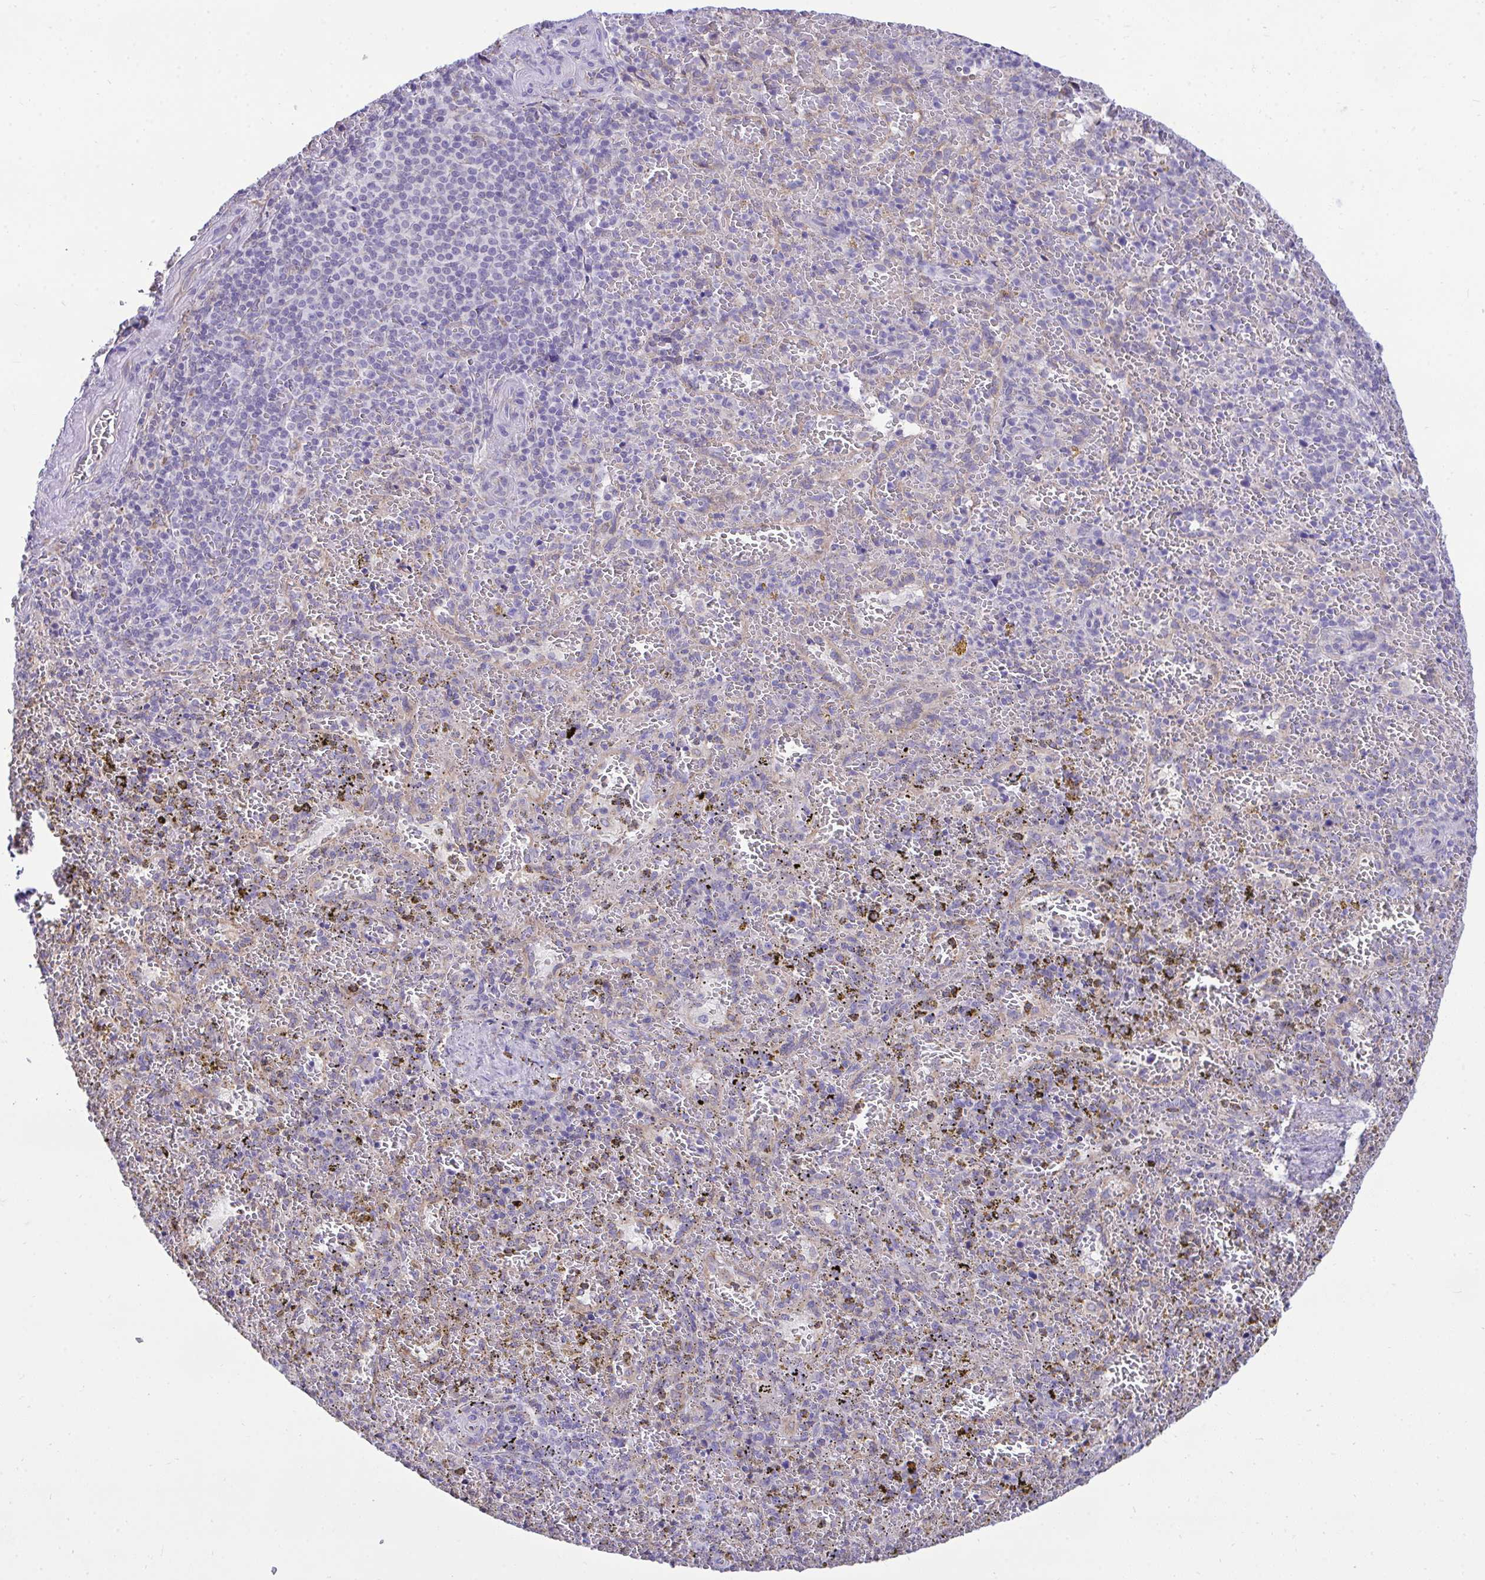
{"staining": {"intensity": "negative", "quantity": "none", "location": "none"}, "tissue": "spleen", "cell_type": "Cells in red pulp", "image_type": "normal", "snomed": [{"axis": "morphology", "description": "Normal tissue, NOS"}, {"axis": "topography", "description": "Spleen"}], "caption": "A photomicrograph of human spleen is negative for staining in cells in red pulp. (IHC, brightfield microscopy, high magnification).", "gene": "PIGK", "patient": {"sex": "female", "age": 50}}